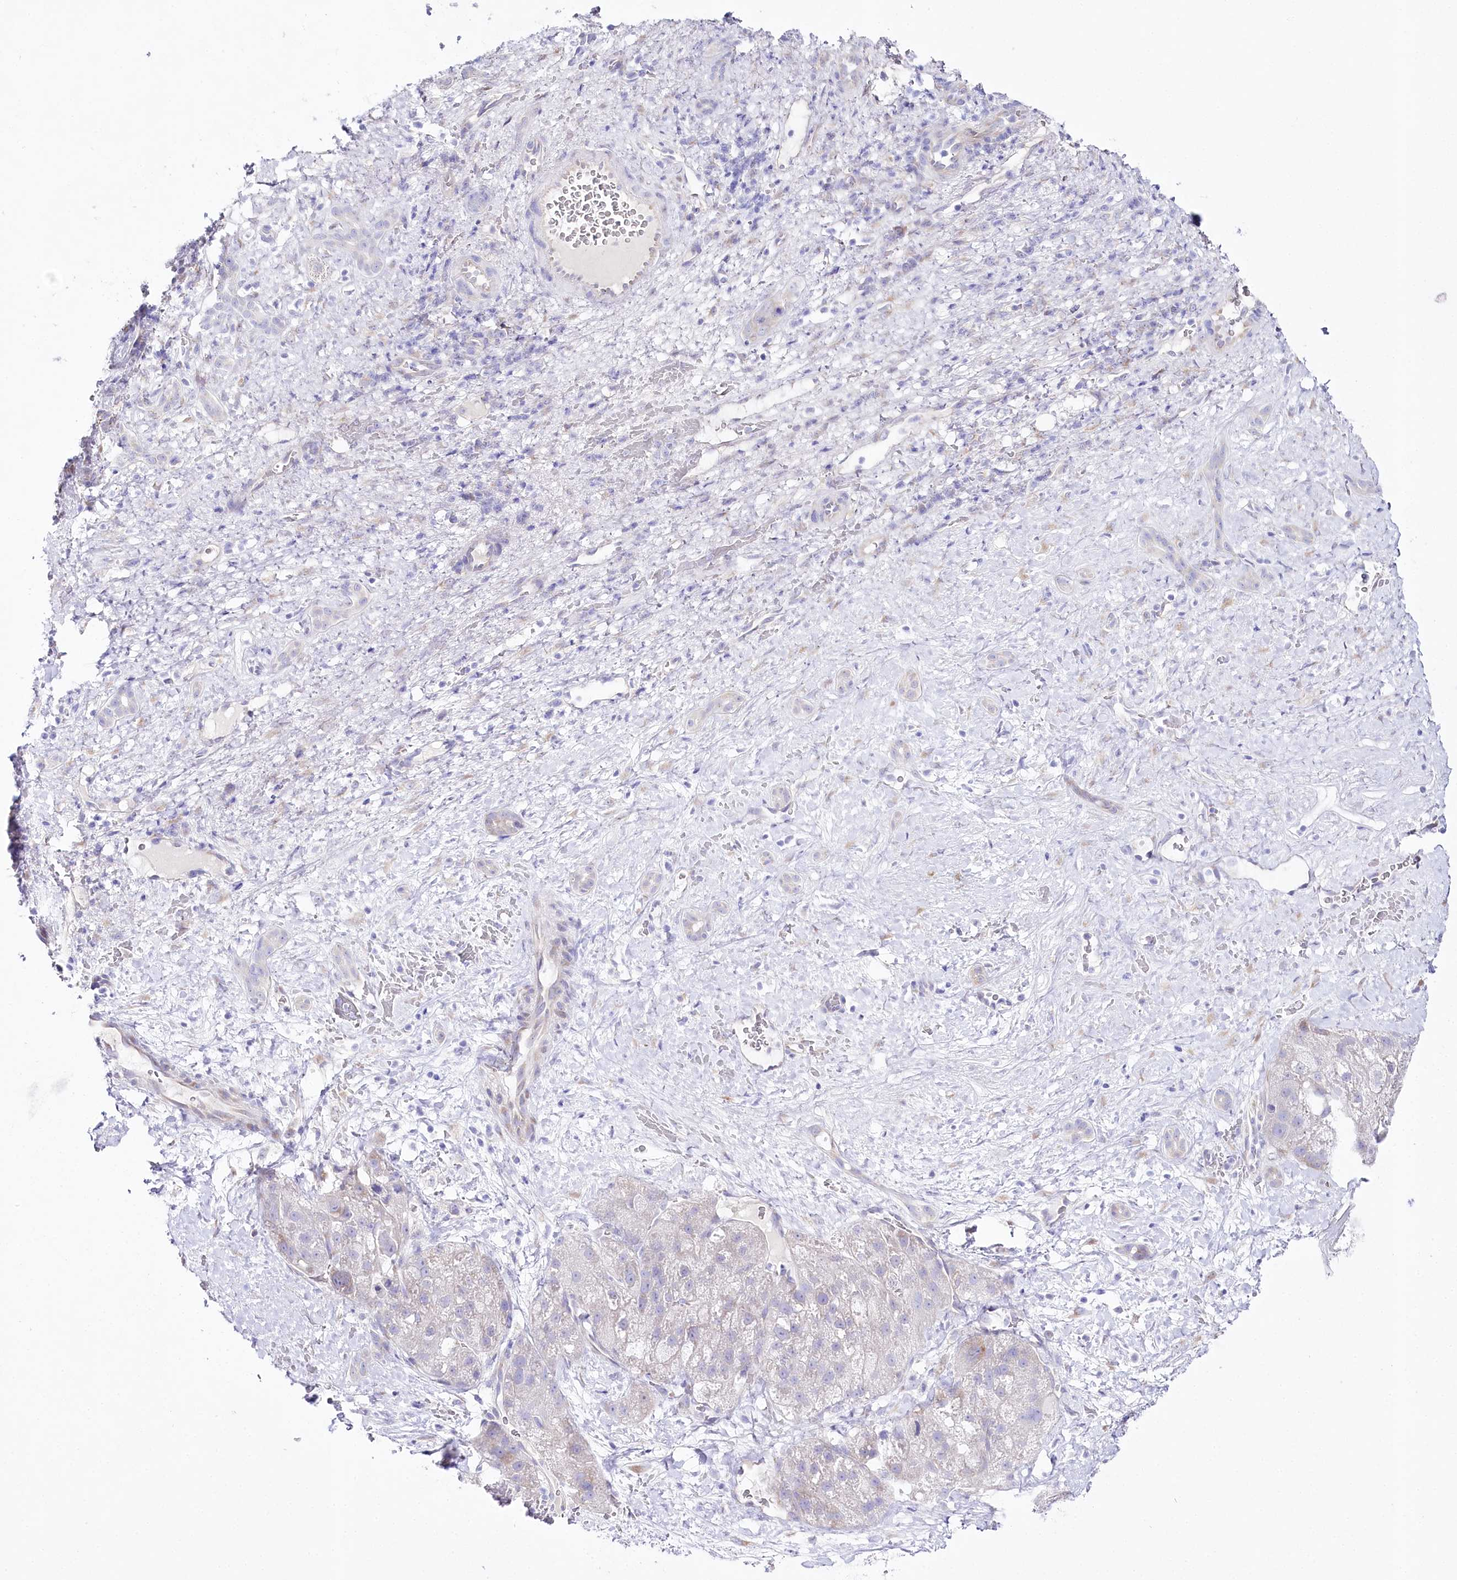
{"staining": {"intensity": "negative", "quantity": "none", "location": "none"}, "tissue": "liver cancer", "cell_type": "Tumor cells", "image_type": "cancer", "snomed": [{"axis": "morphology", "description": "Normal tissue, NOS"}, {"axis": "morphology", "description": "Carcinoma, Hepatocellular, NOS"}, {"axis": "topography", "description": "Liver"}], "caption": "High magnification brightfield microscopy of liver cancer stained with DAB (3,3'-diaminobenzidine) (brown) and counterstained with hematoxylin (blue): tumor cells show no significant staining.", "gene": "CSN3", "patient": {"sex": "male", "age": 57}}